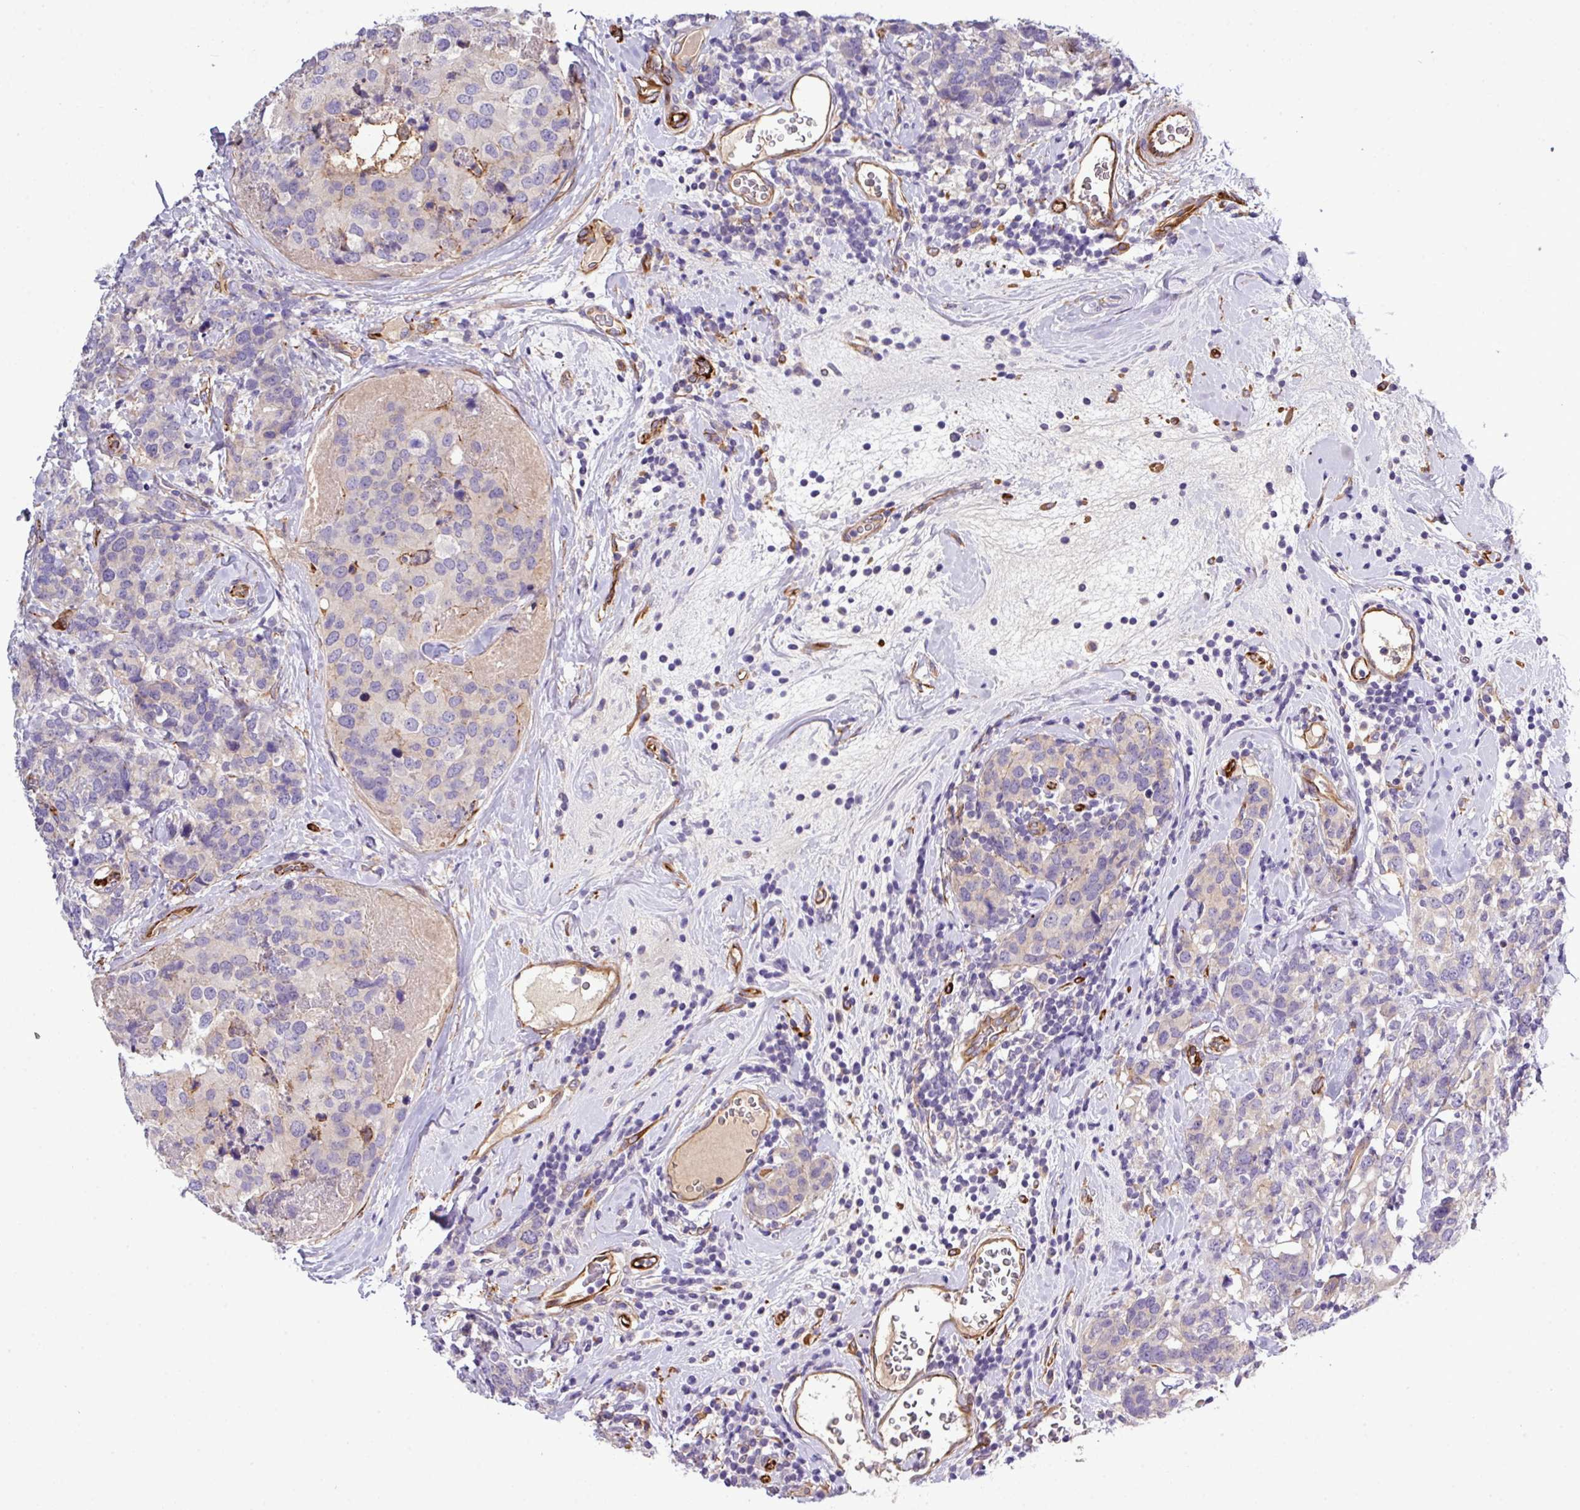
{"staining": {"intensity": "negative", "quantity": "none", "location": "none"}, "tissue": "breast cancer", "cell_type": "Tumor cells", "image_type": "cancer", "snomed": [{"axis": "morphology", "description": "Lobular carcinoma"}, {"axis": "topography", "description": "Breast"}], "caption": "Photomicrograph shows no protein positivity in tumor cells of breast cancer tissue.", "gene": "PARD6A", "patient": {"sex": "female", "age": 59}}